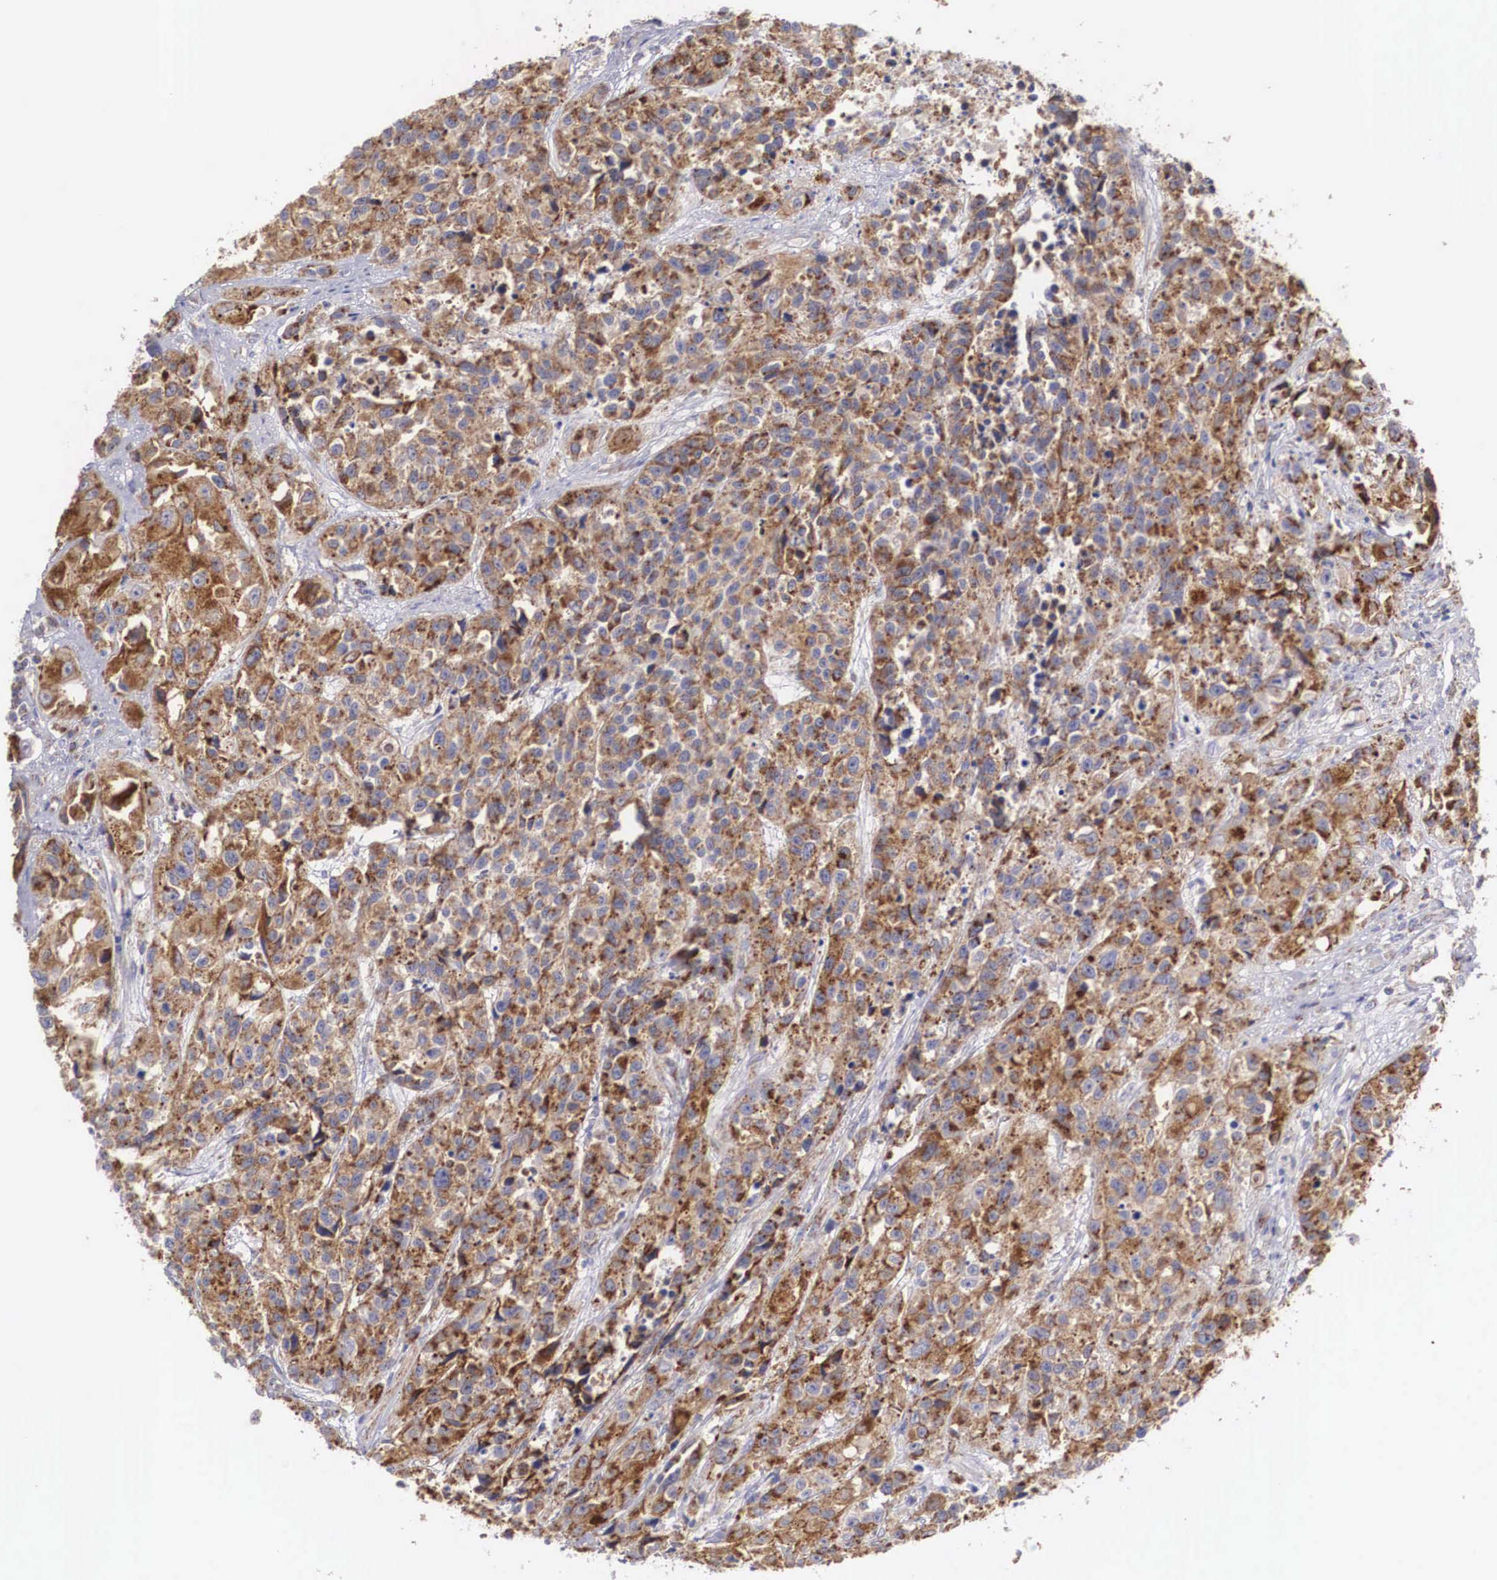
{"staining": {"intensity": "moderate", "quantity": ">75%", "location": "cytoplasmic/membranous"}, "tissue": "urothelial cancer", "cell_type": "Tumor cells", "image_type": "cancer", "snomed": [{"axis": "morphology", "description": "Urothelial carcinoma, High grade"}, {"axis": "topography", "description": "Urinary bladder"}], "caption": "Moderate cytoplasmic/membranous expression is present in about >75% of tumor cells in urothelial cancer. (IHC, brightfield microscopy, high magnification).", "gene": "XPNPEP3", "patient": {"sex": "female", "age": 81}}